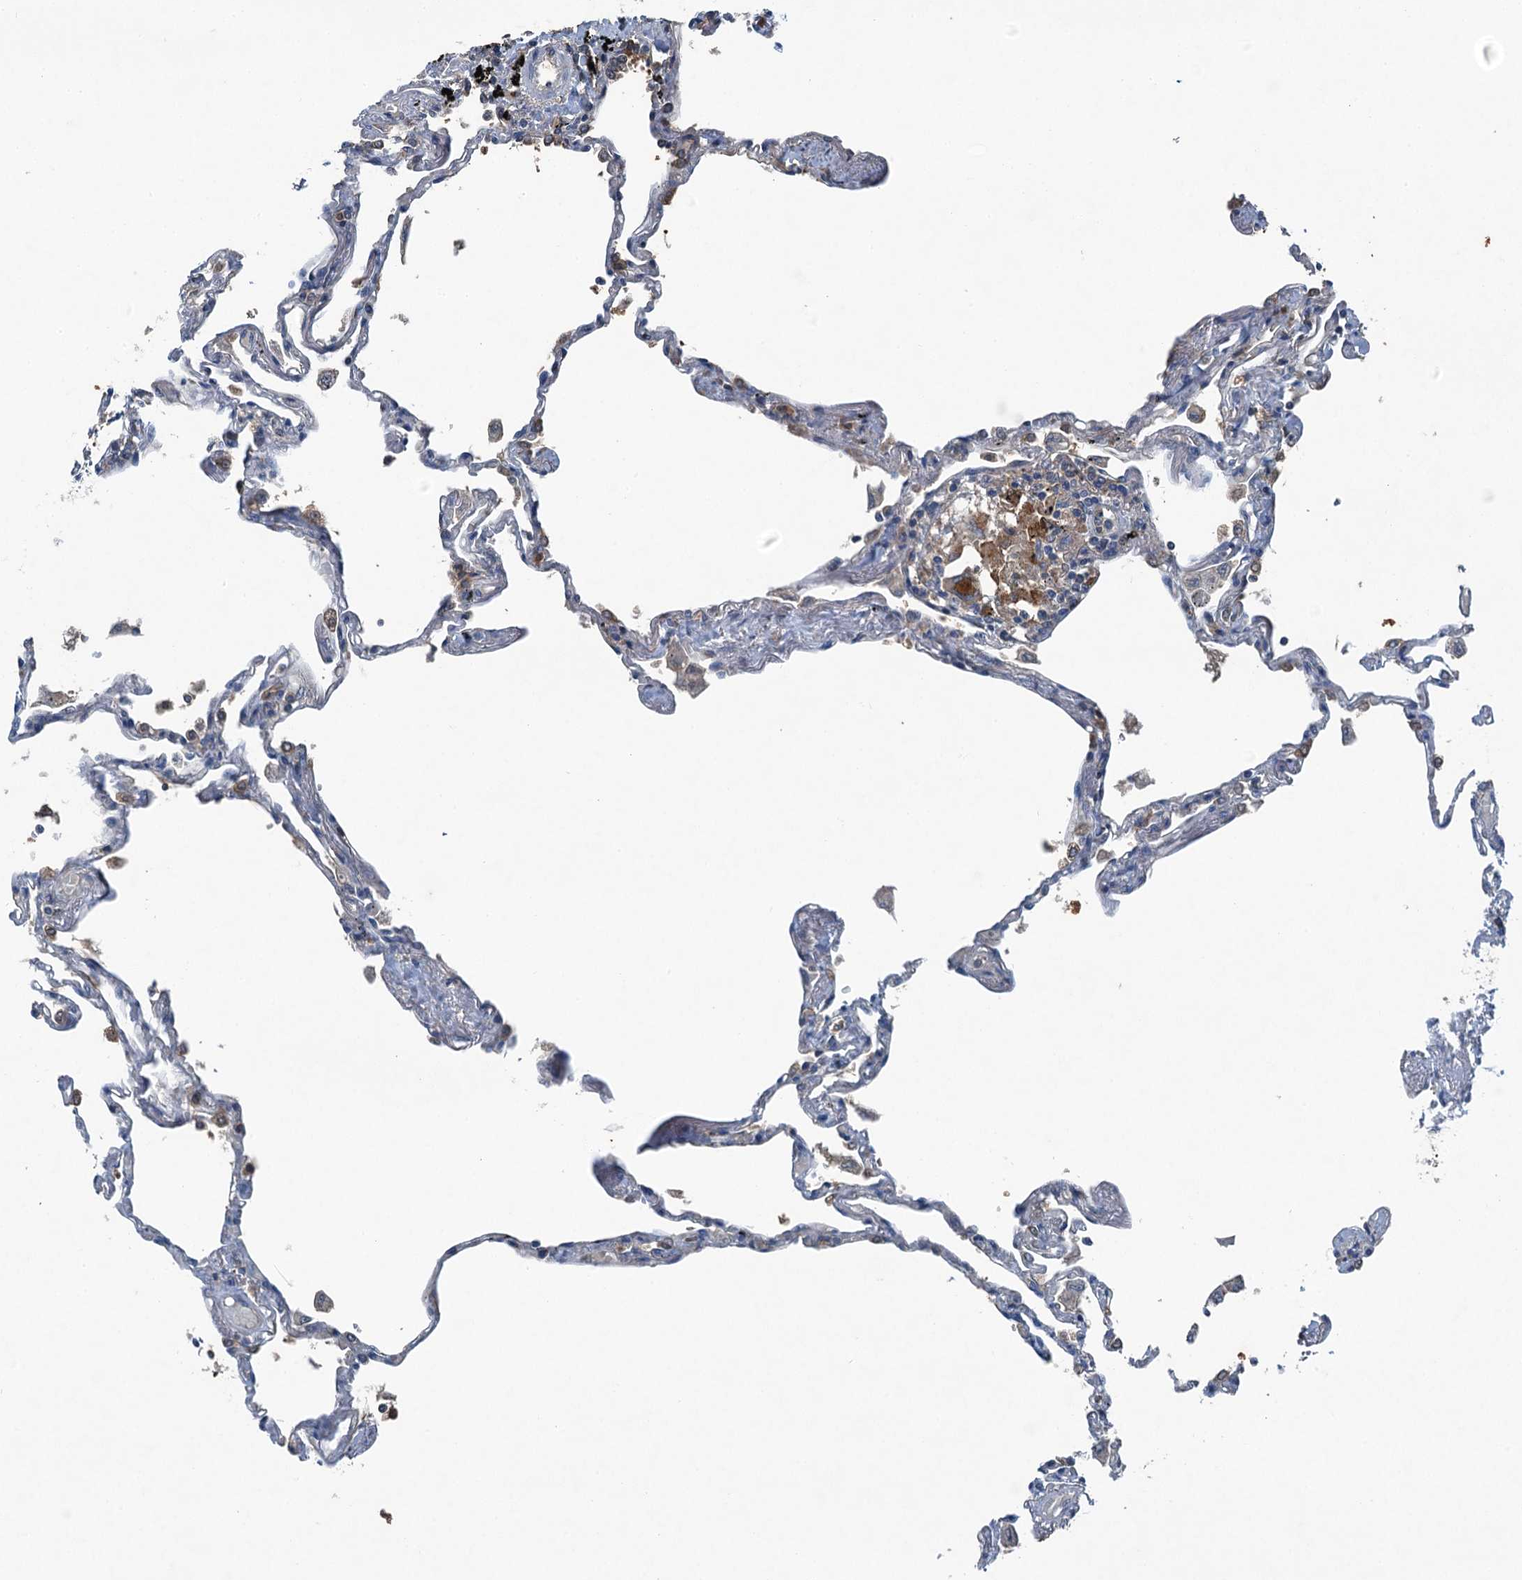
{"staining": {"intensity": "weak", "quantity": "<25%", "location": "cytoplasmic/membranous"}, "tissue": "lung", "cell_type": "Alveolar cells", "image_type": "normal", "snomed": [{"axis": "morphology", "description": "Normal tissue, NOS"}, {"axis": "topography", "description": "Lung"}], "caption": "A high-resolution micrograph shows IHC staining of benign lung, which demonstrates no significant staining in alveolar cells. (Stains: DAB (3,3'-diaminobenzidine) immunohistochemistry with hematoxylin counter stain, Microscopy: brightfield microscopy at high magnification).", "gene": "NAA60", "patient": {"sex": "female", "age": 67}}